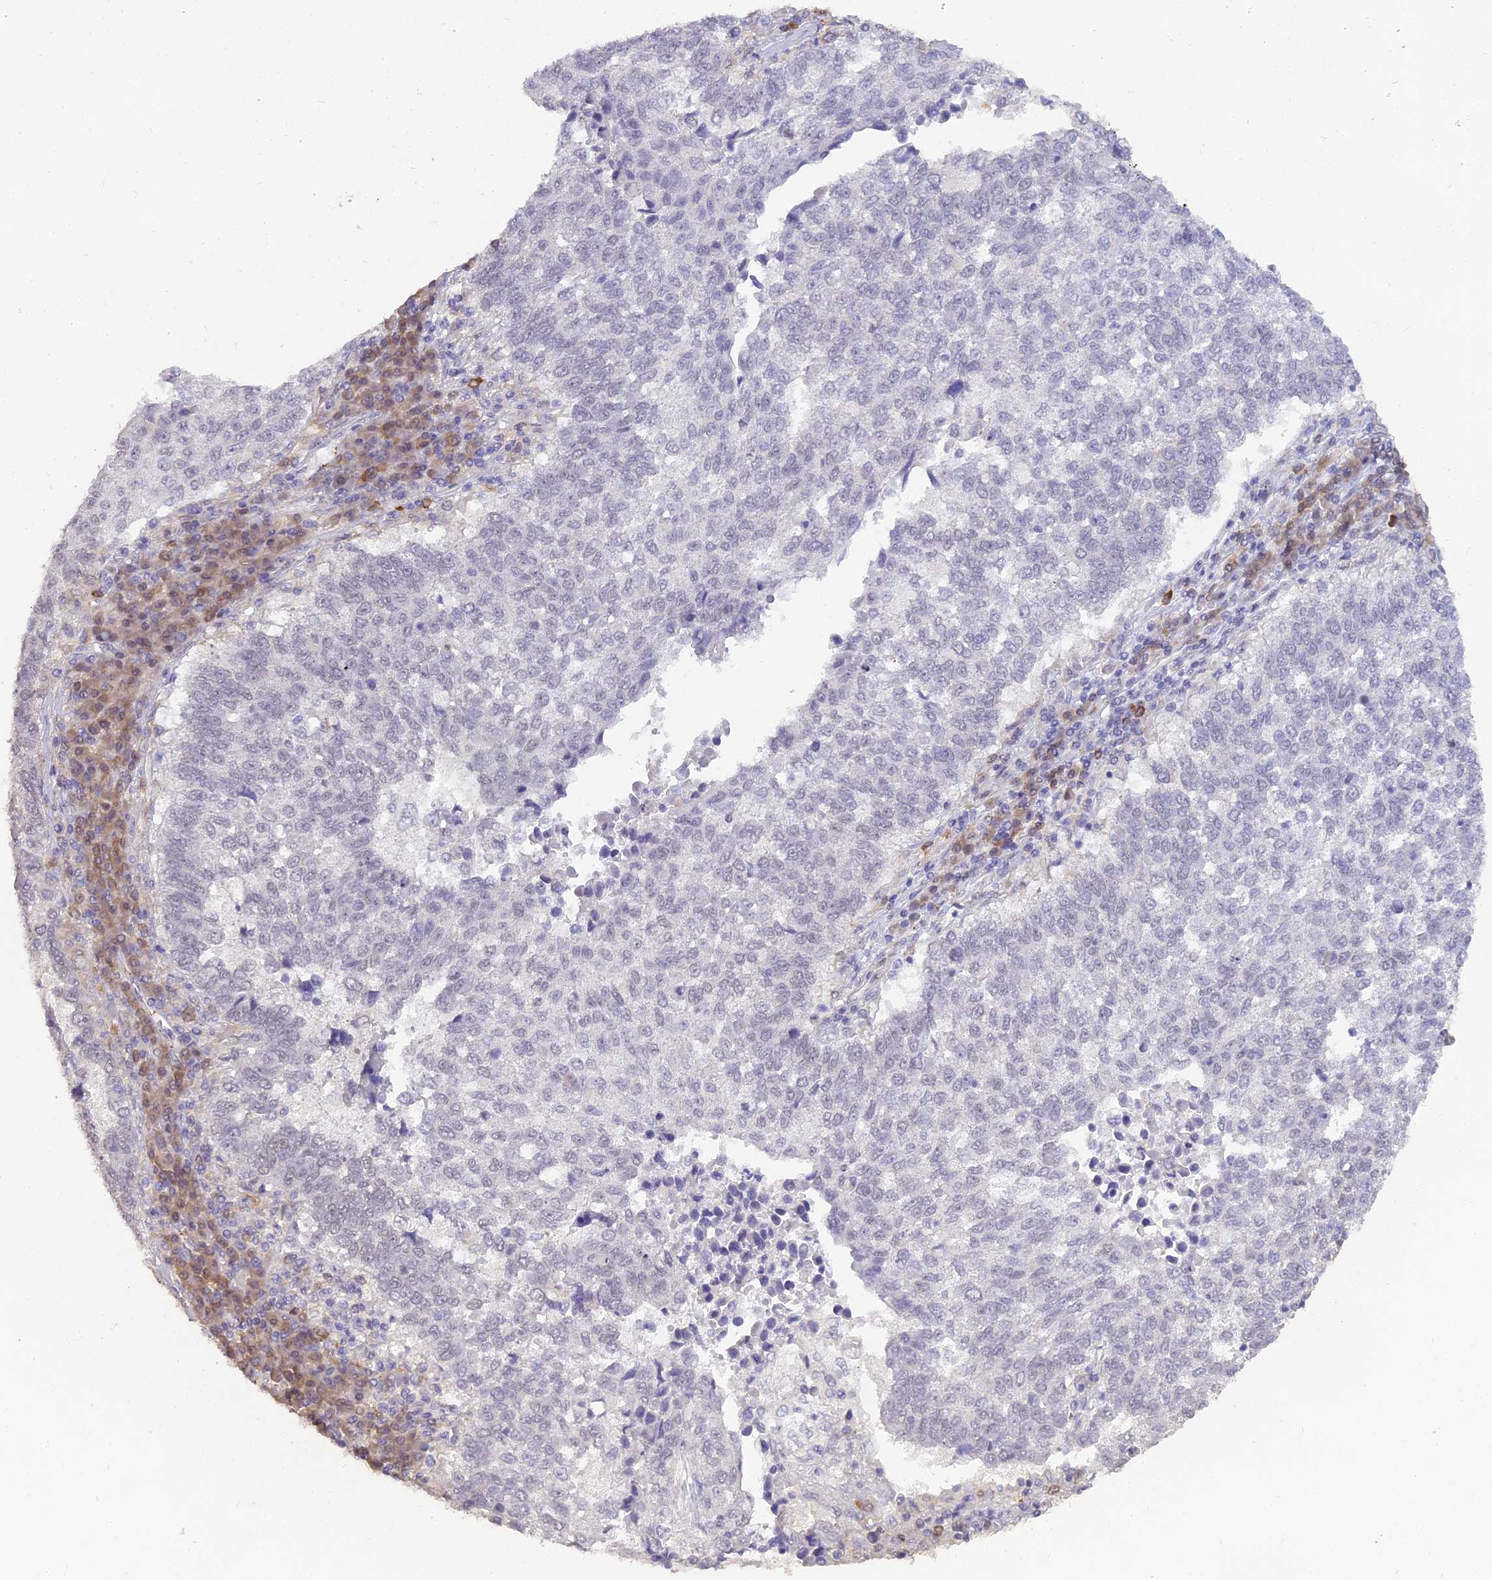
{"staining": {"intensity": "negative", "quantity": "none", "location": "none"}, "tissue": "lung cancer", "cell_type": "Tumor cells", "image_type": "cancer", "snomed": [{"axis": "morphology", "description": "Squamous cell carcinoma, NOS"}, {"axis": "topography", "description": "Lung"}], "caption": "Immunohistochemistry photomicrograph of neoplastic tissue: human lung cancer (squamous cell carcinoma) stained with DAB demonstrates no significant protein positivity in tumor cells.", "gene": "BLNK", "patient": {"sex": "male", "age": 73}}